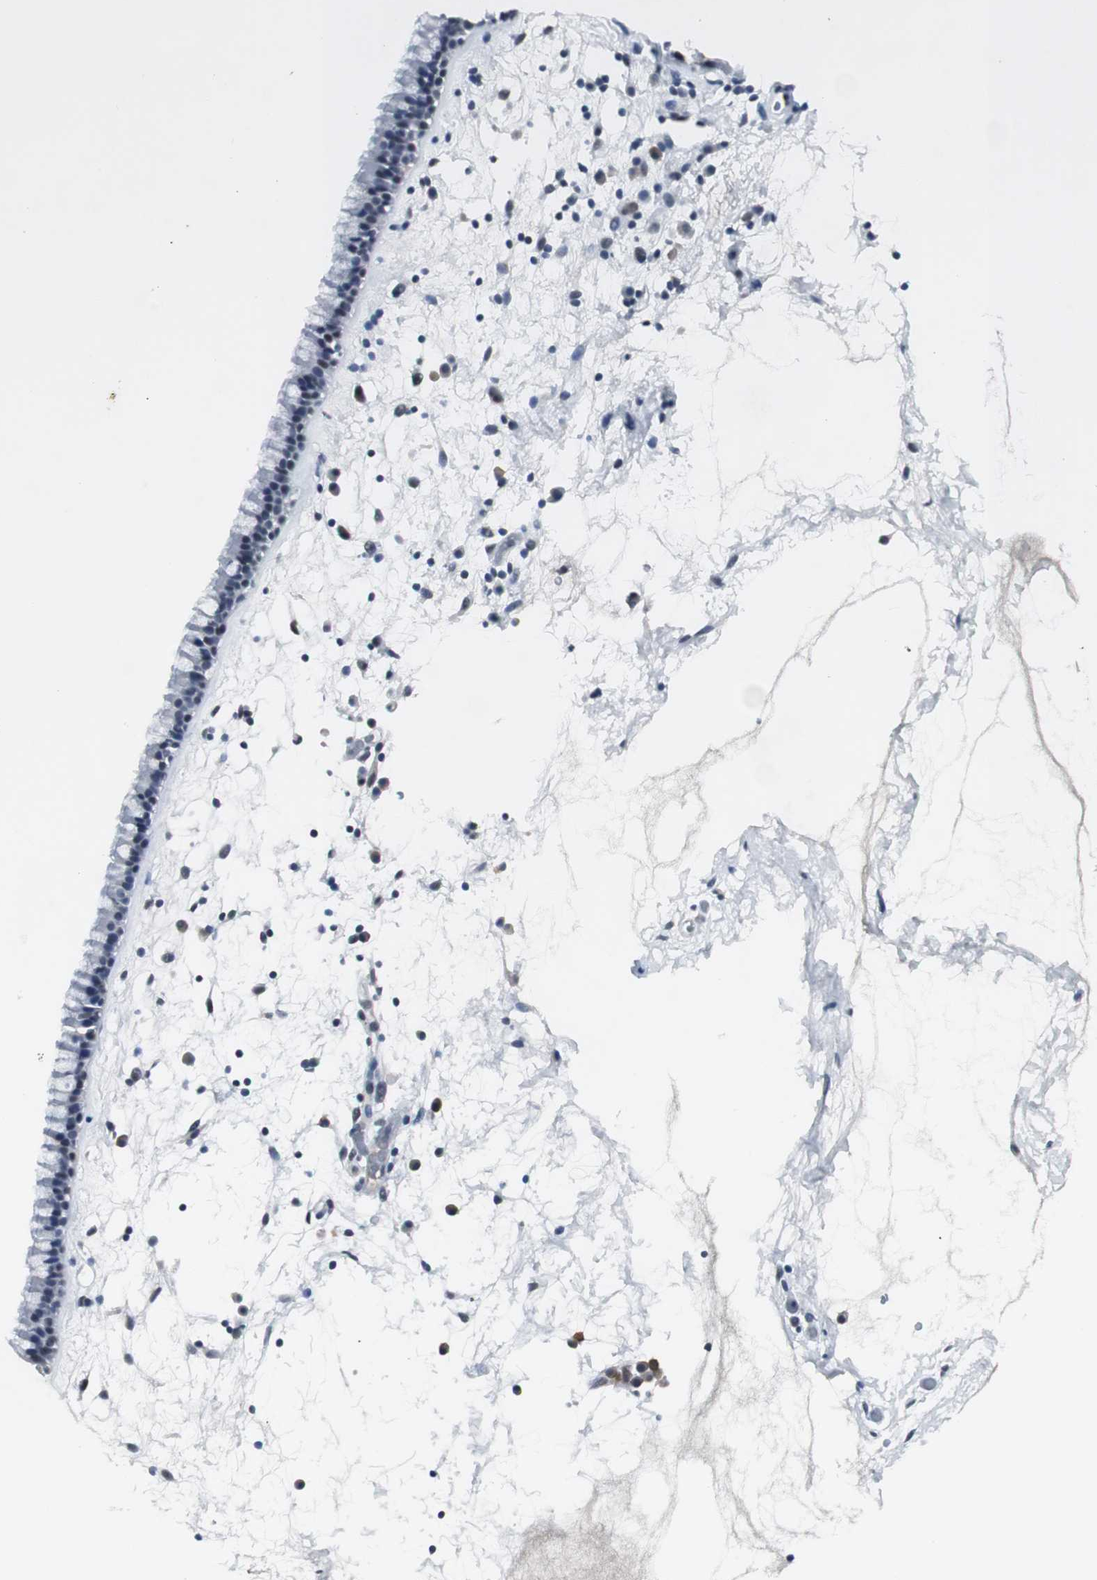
{"staining": {"intensity": "negative", "quantity": "none", "location": "none"}, "tissue": "nasopharynx", "cell_type": "Respiratory epithelial cells", "image_type": "normal", "snomed": [{"axis": "morphology", "description": "Normal tissue, NOS"}, {"axis": "morphology", "description": "Inflammation, NOS"}, {"axis": "topography", "description": "Nasopharynx"}], "caption": "The immunohistochemistry (IHC) photomicrograph has no significant expression in respiratory epithelial cells of nasopharynx.", "gene": "ELK1", "patient": {"sex": "male", "age": 48}}